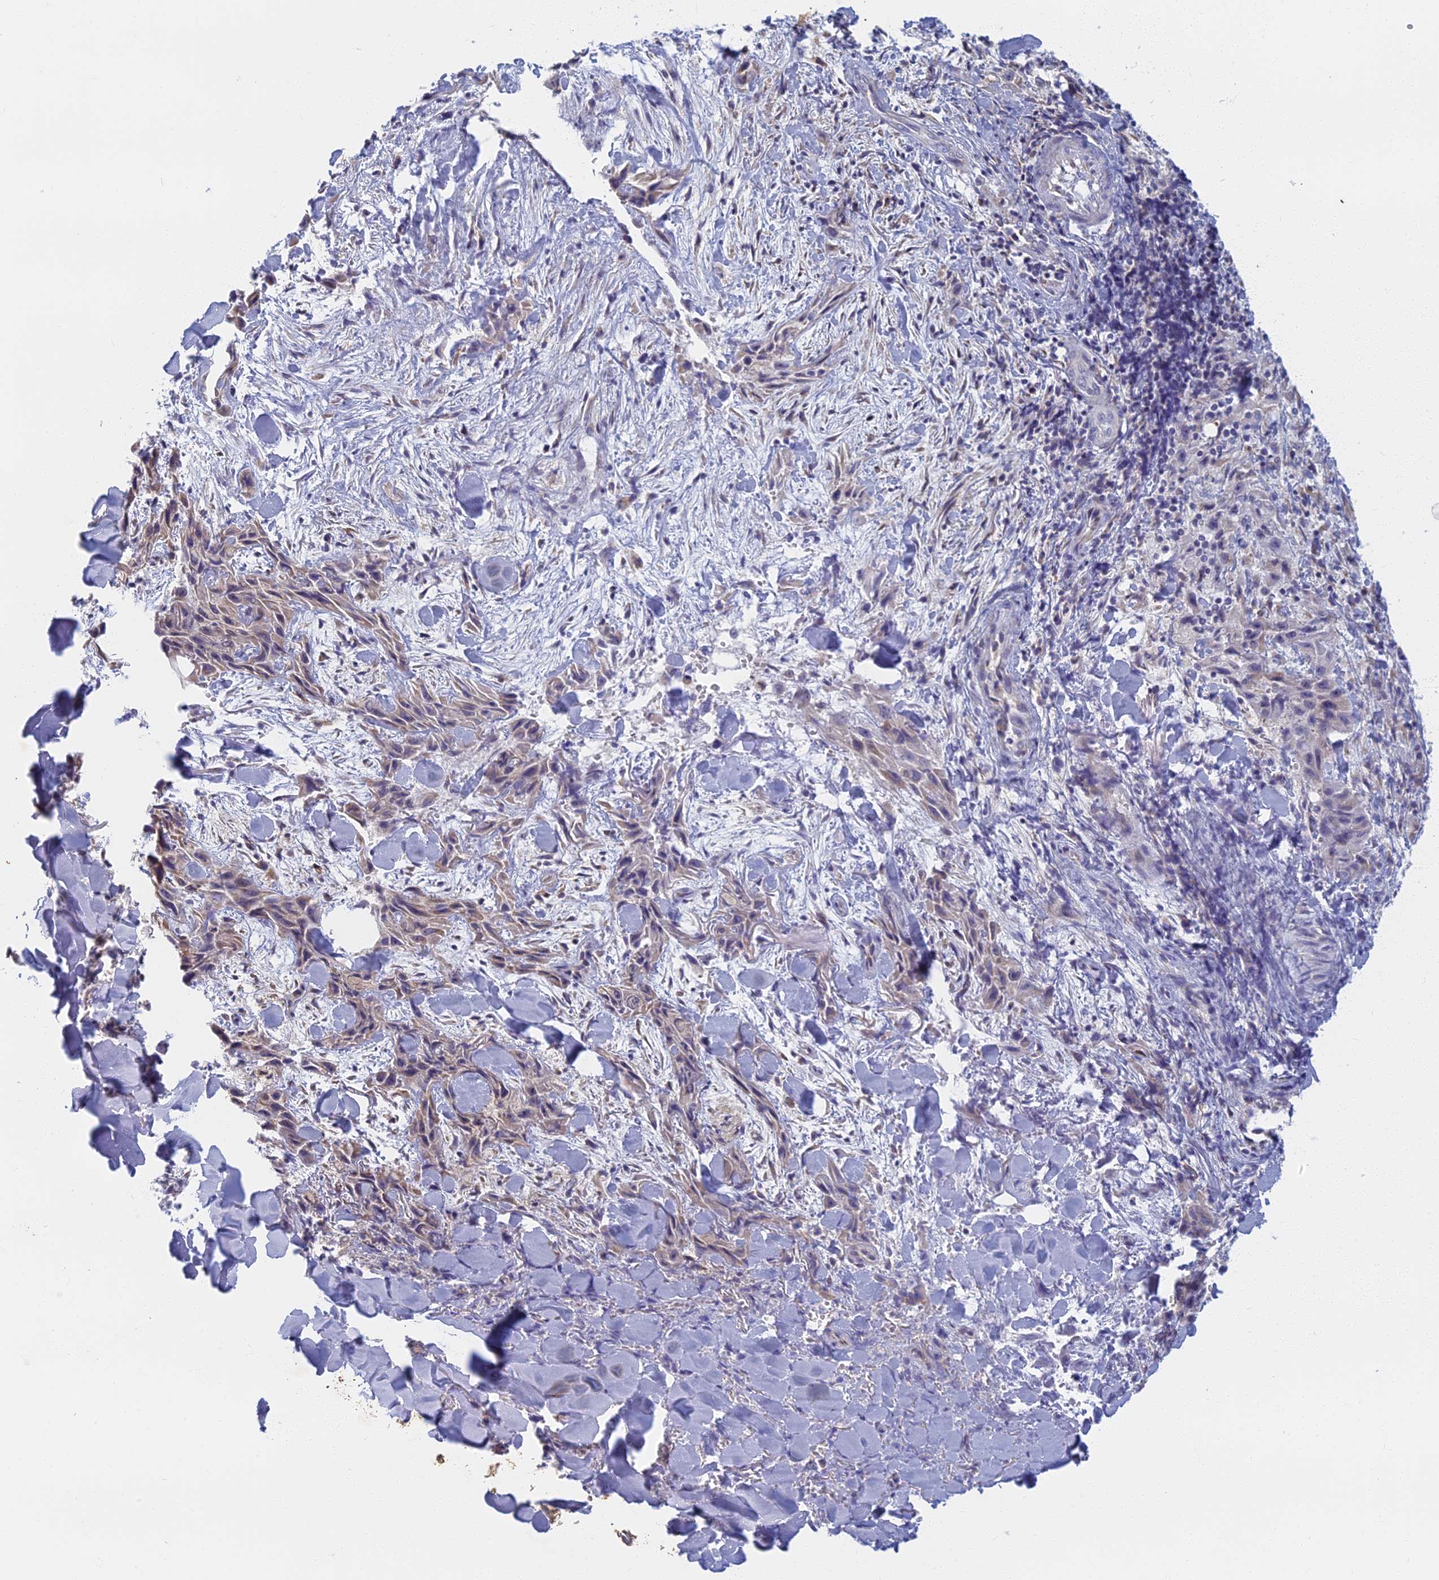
{"staining": {"intensity": "weak", "quantity": "<25%", "location": "cytoplasmic/membranous"}, "tissue": "skin cancer", "cell_type": "Tumor cells", "image_type": "cancer", "snomed": [{"axis": "morphology", "description": "Squamous cell carcinoma, NOS"}, {"axis": "topography", "description": "Skin"}, {"axis": "topography", "description": "Subcutis"}], "caption": "Human skin squamous cell carcinoma stained for a protein using immunohistochemistry (IHC) displays no staining in tumor cells.", "gene": "DDX51", "patient": {"sex": "male", "age": 73}}